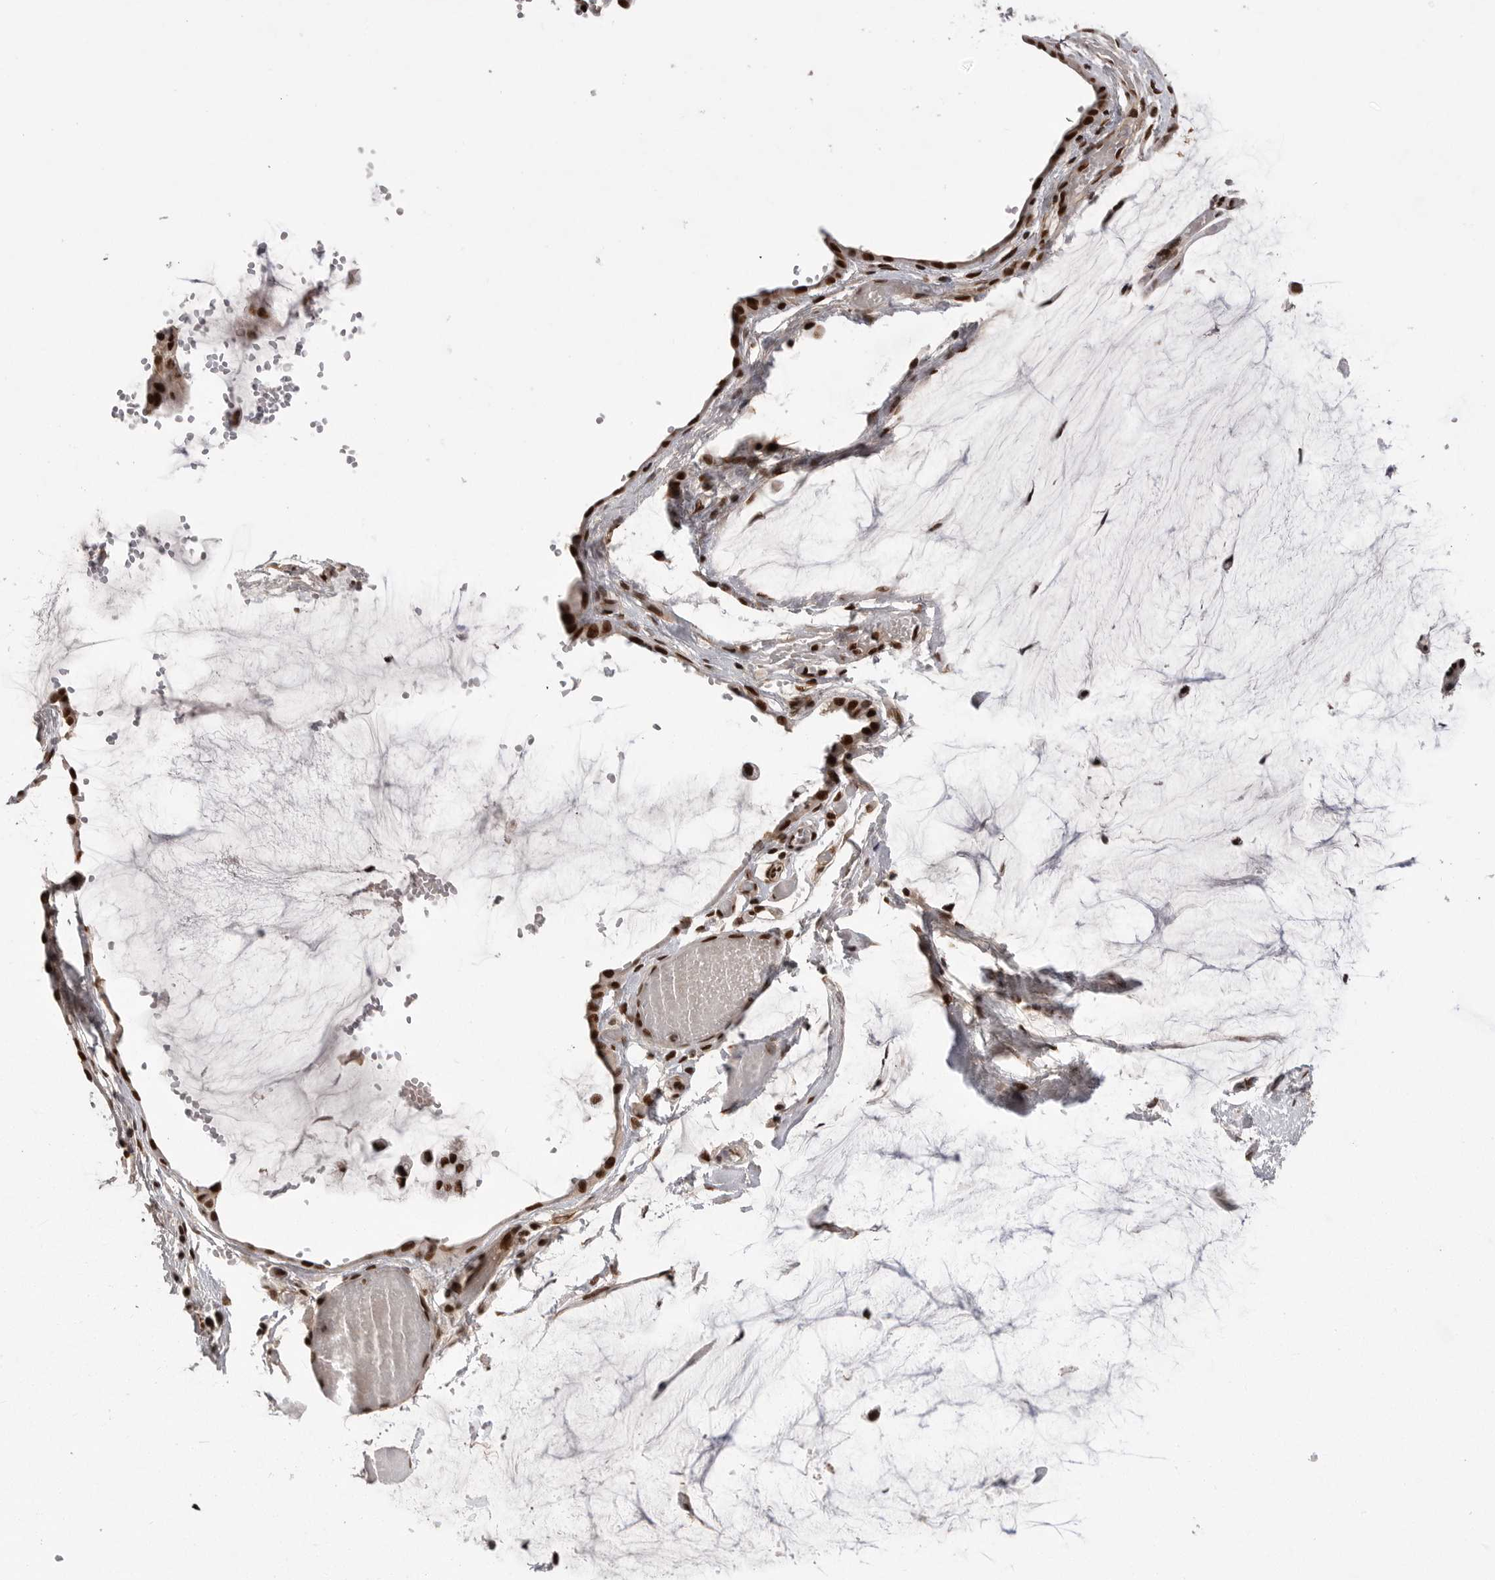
{"staining": {"intensity": "strong", "quantity": ">75%", "location": "nuclear"}, "tissue": "ovarian cancer", "cell_type": "Tumor cells", "image_type": "cancer", "snomed": [{"axis": "morphology", "description": "Cystadenocarcinoma, mucinous, NOS"}, {"axis": "topography", "description": "Ovary"}], "caption": "Immunohistochemistry (DAB) staining of human ovarian cancer reveals strong nuclear protein staining in about >75% of tumor cells.", "gene": "PPP1R8", "patient": {"sex": "female", "age": 39}}